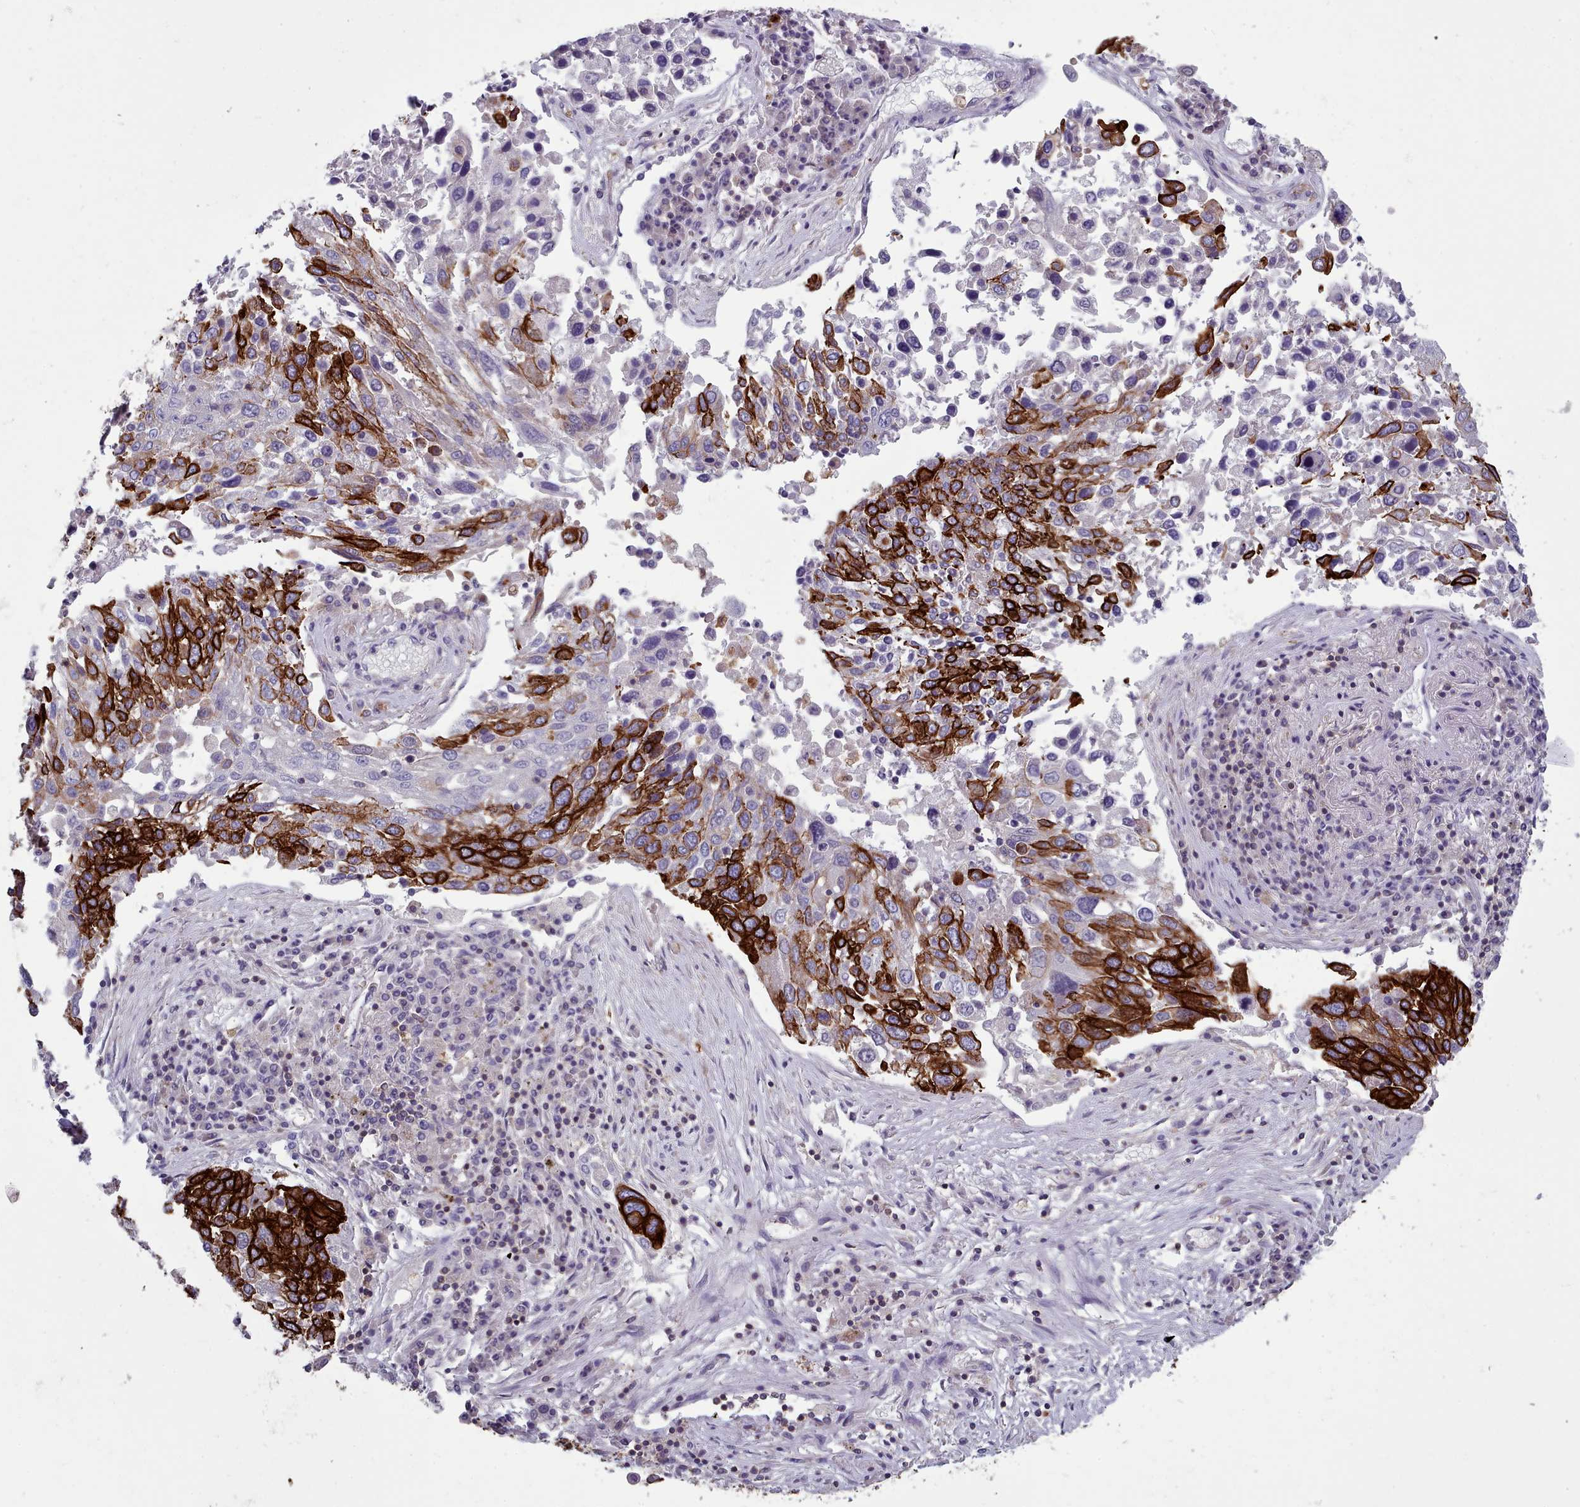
{"staining": {"intensity": "strong", "quantity": "25%-75%", "location": "cytoplasmic/membranous"}, "tissue": "lung cancer", "cell_type": "Tumor cells", "image_type": "cancer", "snomed": [{"axis": "morphology", "description": "Squamous cell carcinoma, NOS"}, {"axis": "topography", "description": "Lung"}], "caption": "Immunohistochemistry (IHC) staining of lung cancer (squamous cell carcinoma), which demonstrates high levels of strong cytoplasmic/membranous staining in approximately 25%-75% of tumor cells indicating strong cytoplasmic/membranous protein positivity. The staining was performed using DAB (brown) for protein detection and nuclei were counterstained in hematoxylin (blue).", "gene": "RAC2", "patient": {"sex": "male", "age": 65}}